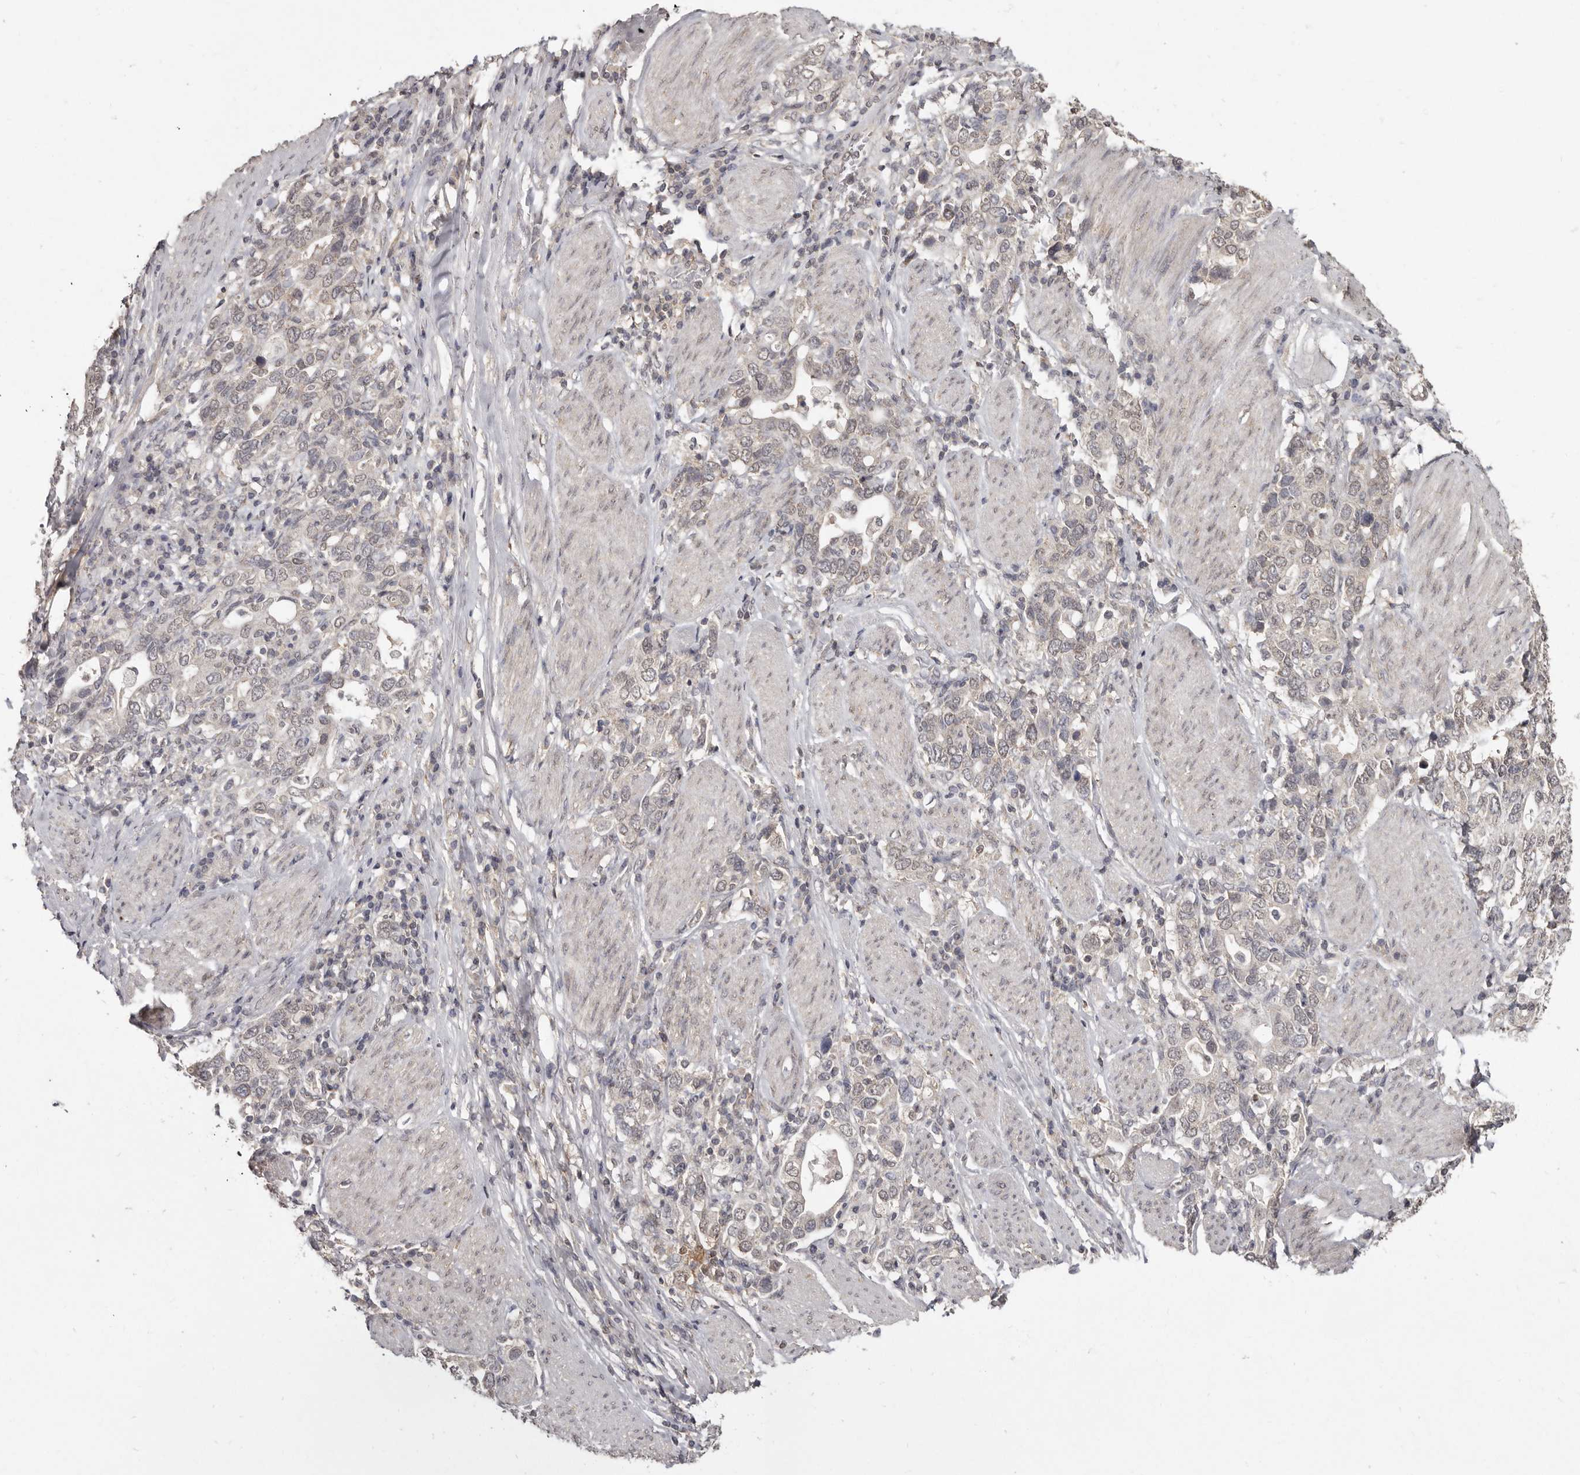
{"staining": {"intensity": "weak", "quantity": ">75%", "location": "nuclear"}, "tissue": "stomach cancer", "cell_type": "Tumor cells", "image_type": "cancer", "snomed": [{"axis": "morphology", "description": "Adenocarcinoma, NOS"}, {"axis": "topography", "description": "Stomach, upper"}], "caption": "DAB immunohistochemical staining of adenocarcinoma (stomach) demonstrates weak nuclear protein expression in about >75% of tumor cells.", "gene": "LINGO2", "patient": {"sex": "male", "age": 62}}